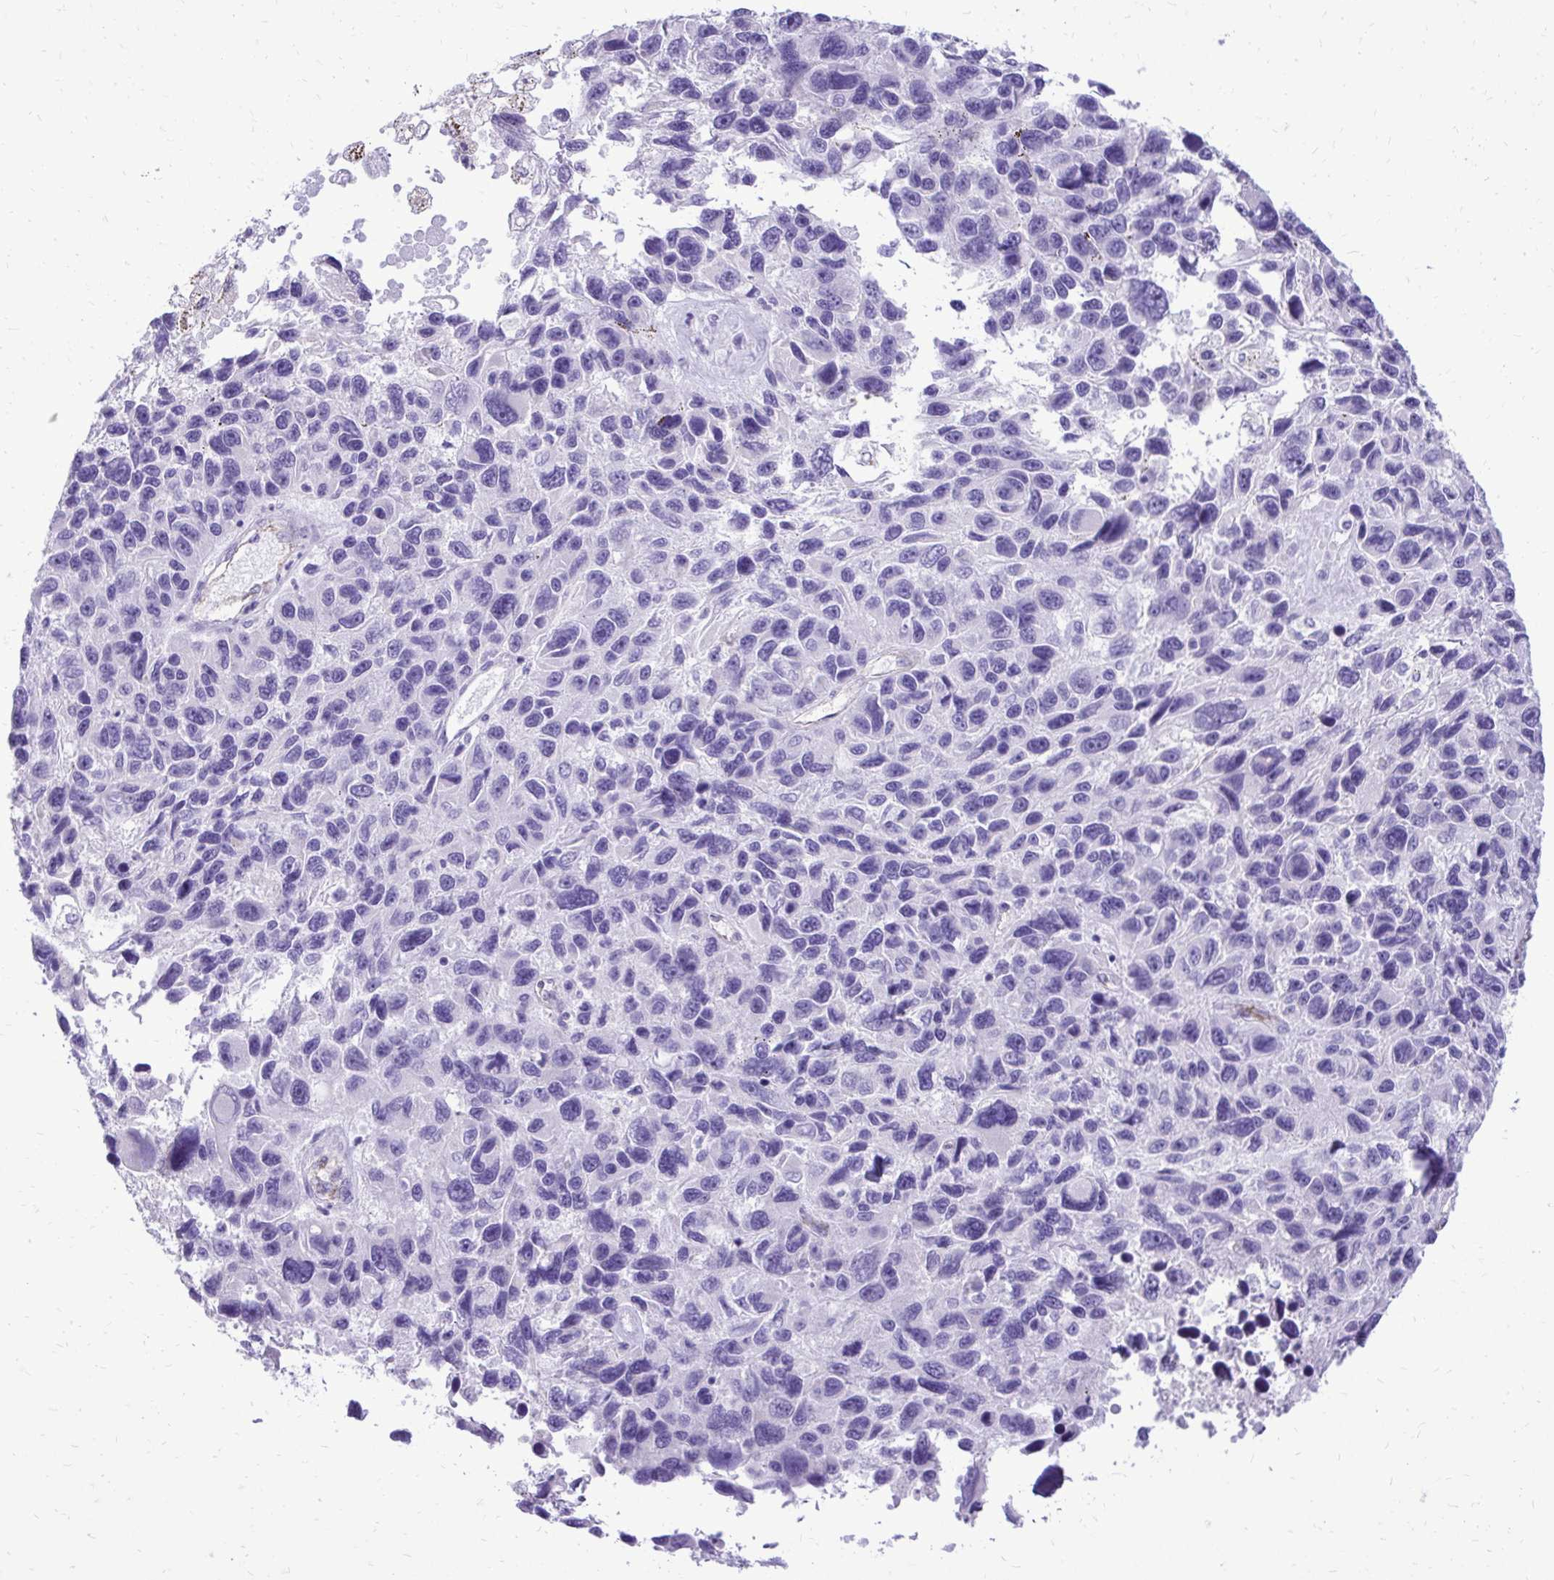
{"staining": {"intensity": "negative", "quantity": "none", "location": "none"}, "tissue": "melanoma", "cell_type": "Tumor cells", "image_type": "cancer", "snomed": [{"axis": "morphology", "description": "Malignant melanoma, NOS"}, {"axis": "topography", "description": "Skin"}], "caption": "A histopathology image of malignant melanoma stained for a protein displays no brown staining in tumor cells.", "gene": "PELI3", "patient": {"sex": "male", "age": 53}}